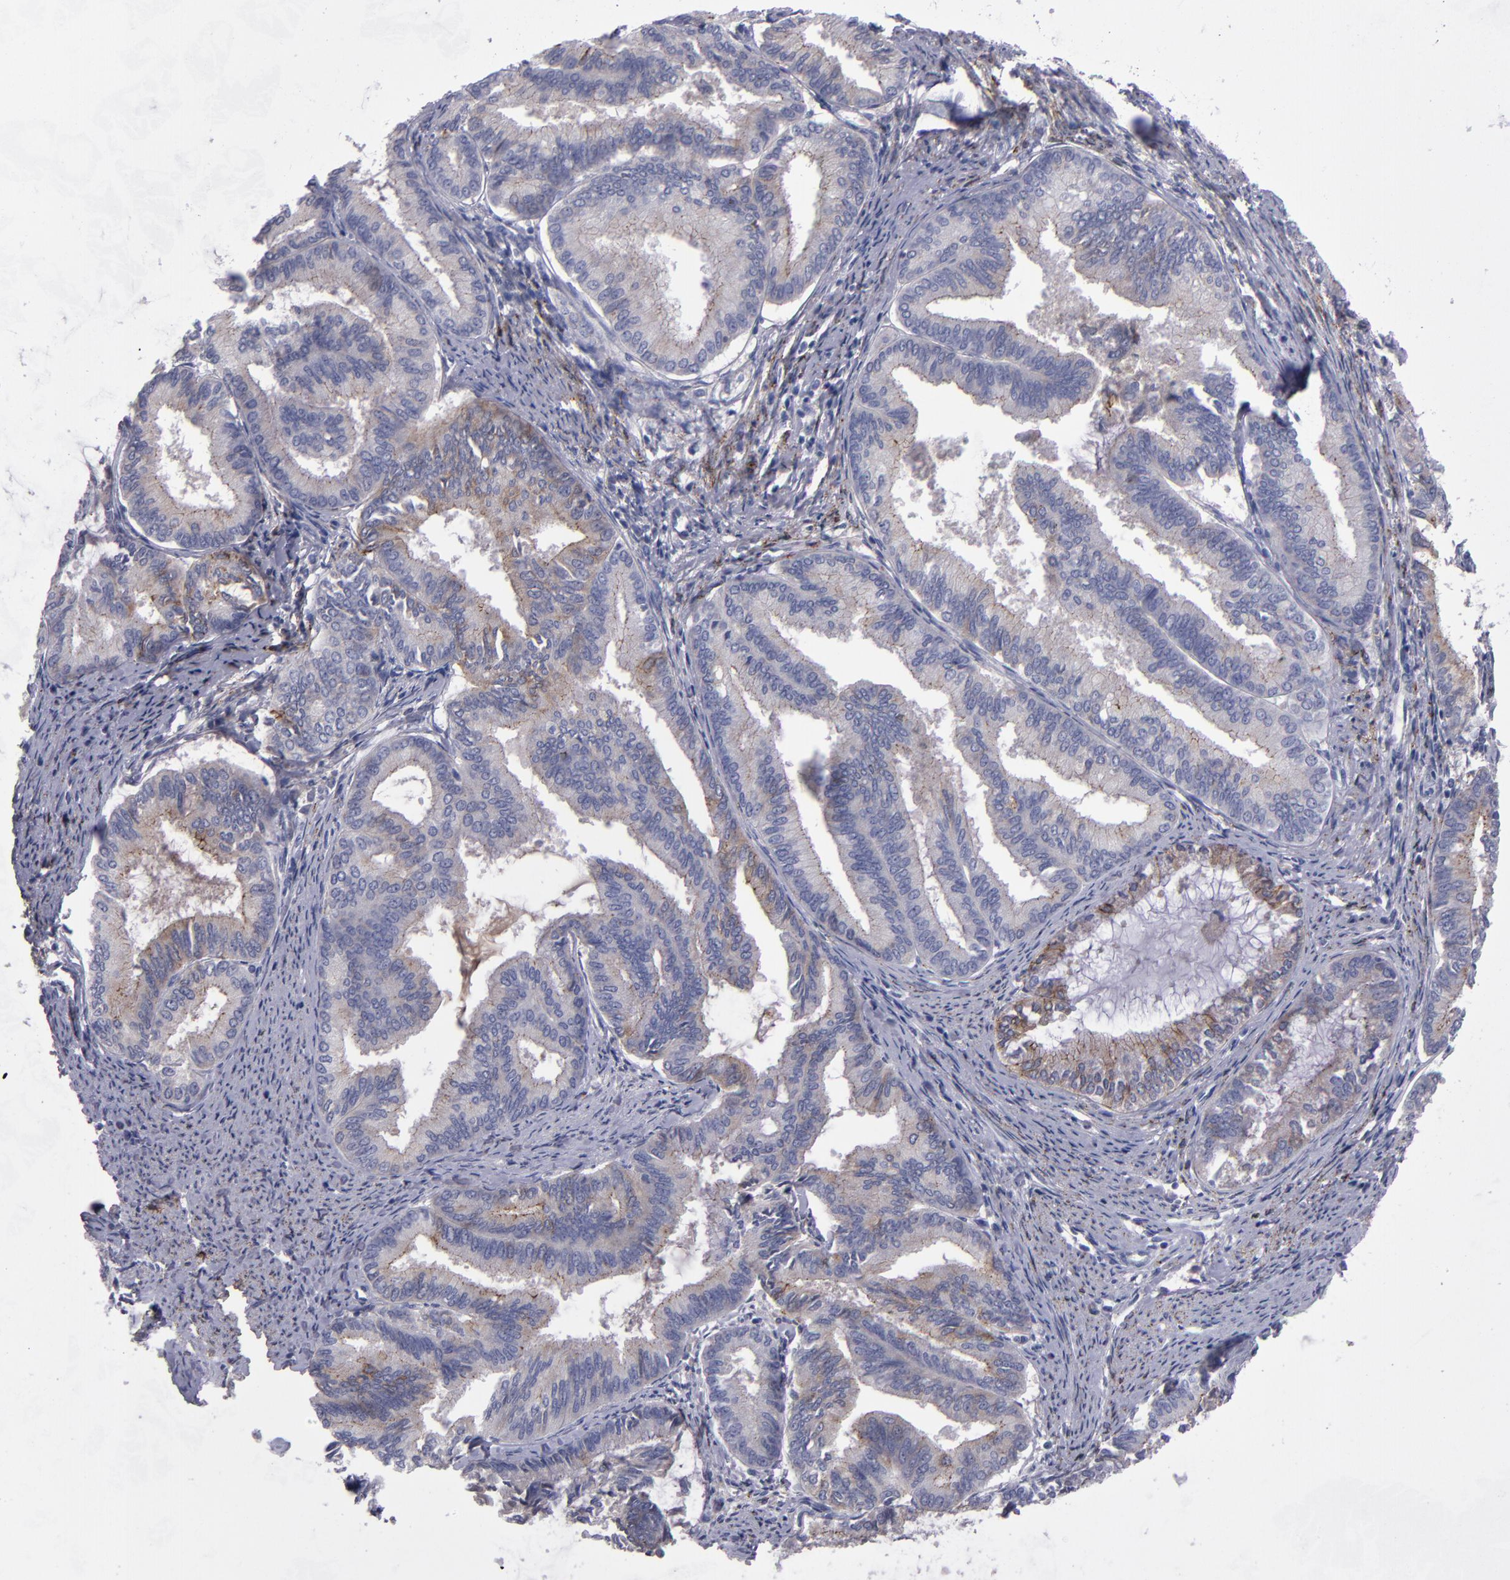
{"staining": {"intensity": "weak", "quantity": "<25%", "location": "cytoplasmic/membranous"}, "tissue": "endometrial cancer", "cell_type": "Tumor cells", "image_type": "cancer", "snomed": [{"axis": "morphology", "description": "Adenocarcinoma, NOS"}, {"axis": "topography", "description": "Endometrium"}], "caption": "This is an IHC micrograph of endometrial cancer (adenocarcinoma). There is no positivity in tumor cells.", "gene": "CDH3", "patient": {"sex": "female", "age": 86}}